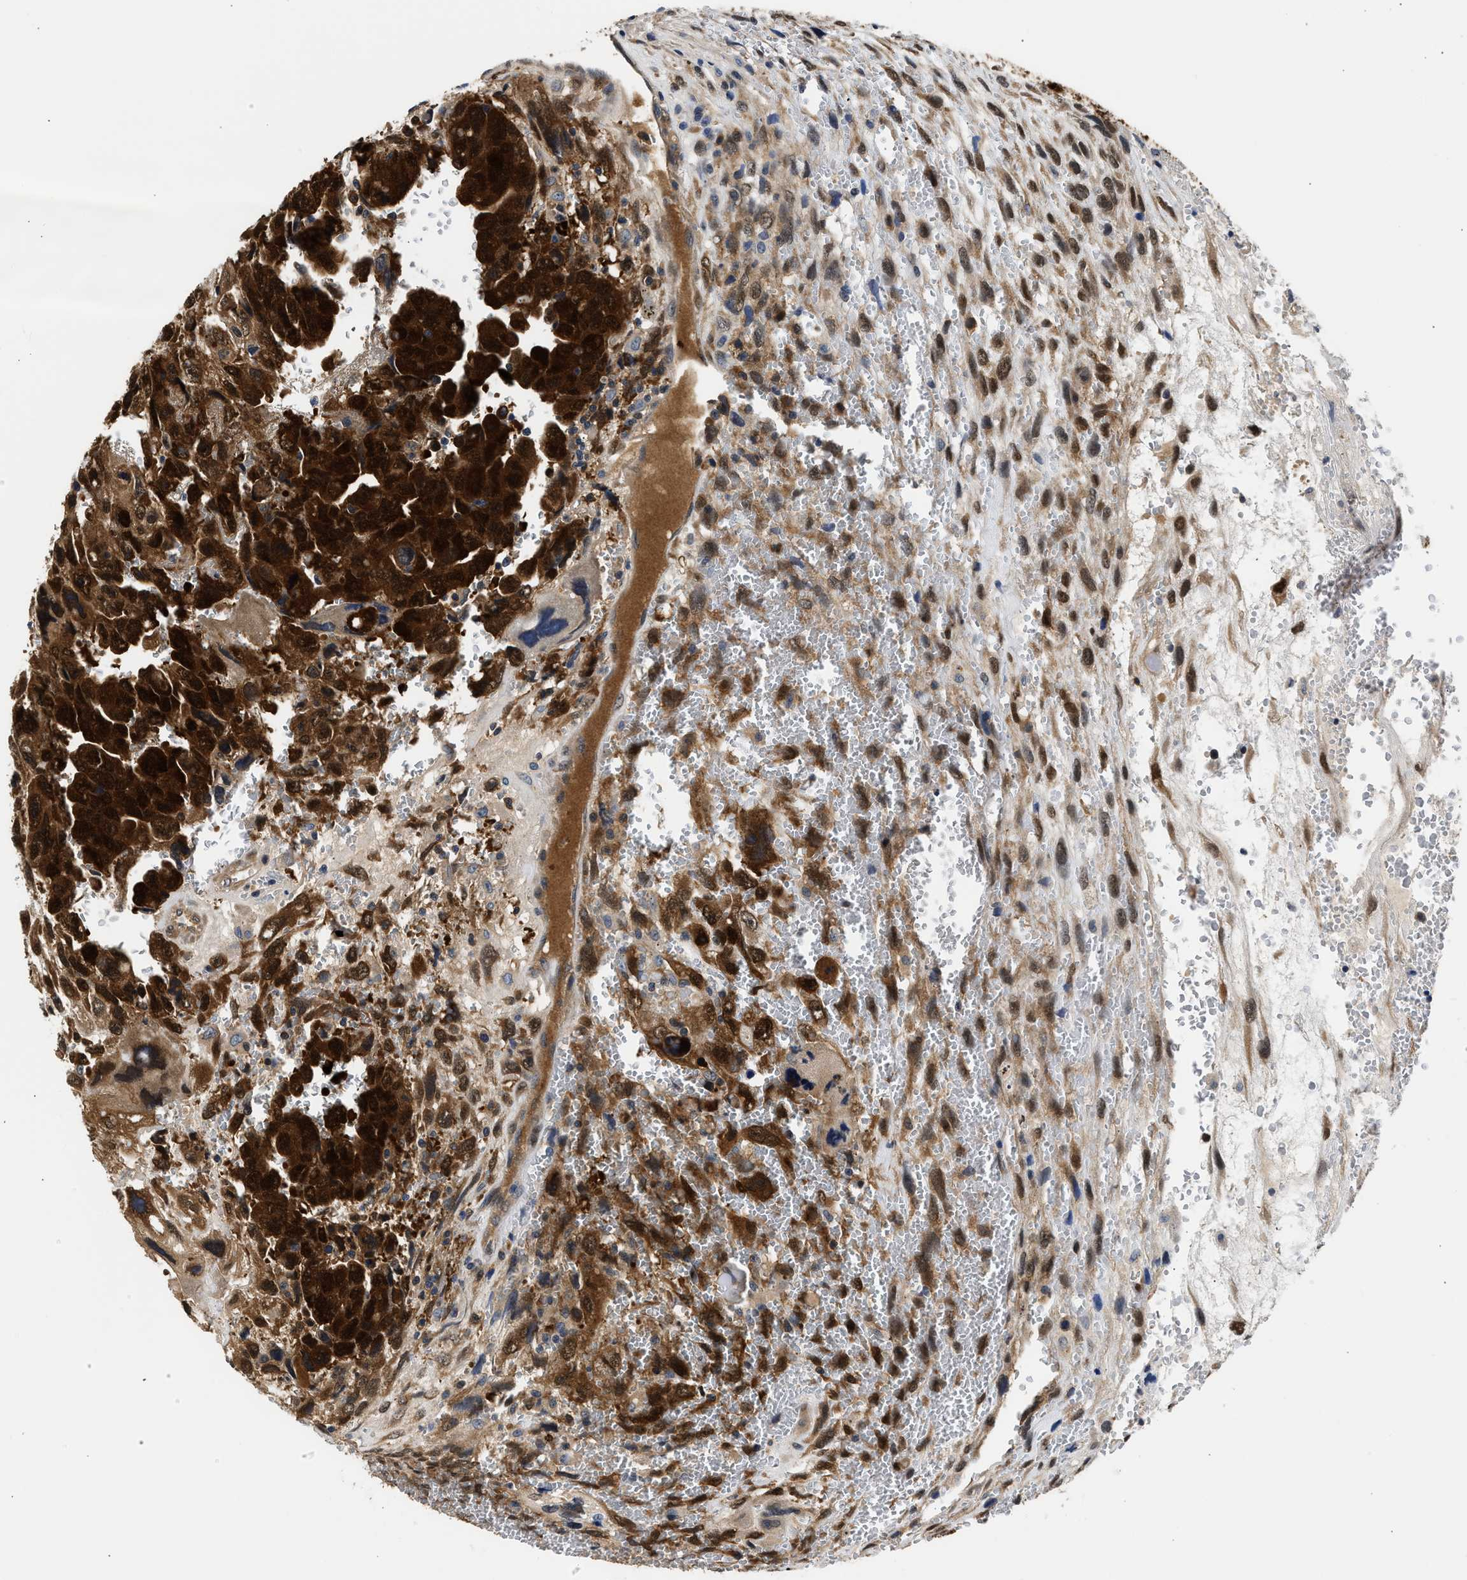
{"staining": {"intensity": "strong", "quantity": ">75%", "location": "cytoplasmic/membranous,nuclear"}, "tissue": "testis cancer", "cell_type": "Tumor cells", "image_type": "cancer", "snomed": [{"axis": "morphology", "description": "Carcinoma, Embryonal, NOS"}, {"axis": "topography", "description": "Testis"}], "caption": "Immunohistochemical staining of human testis cancer exhibits strong cytoplasmic/membranous and nuclear protein positivity in approximately >75% of tumor cells.", "gene": "XPO5", "patient": {"sex": "male", "age": 28}}